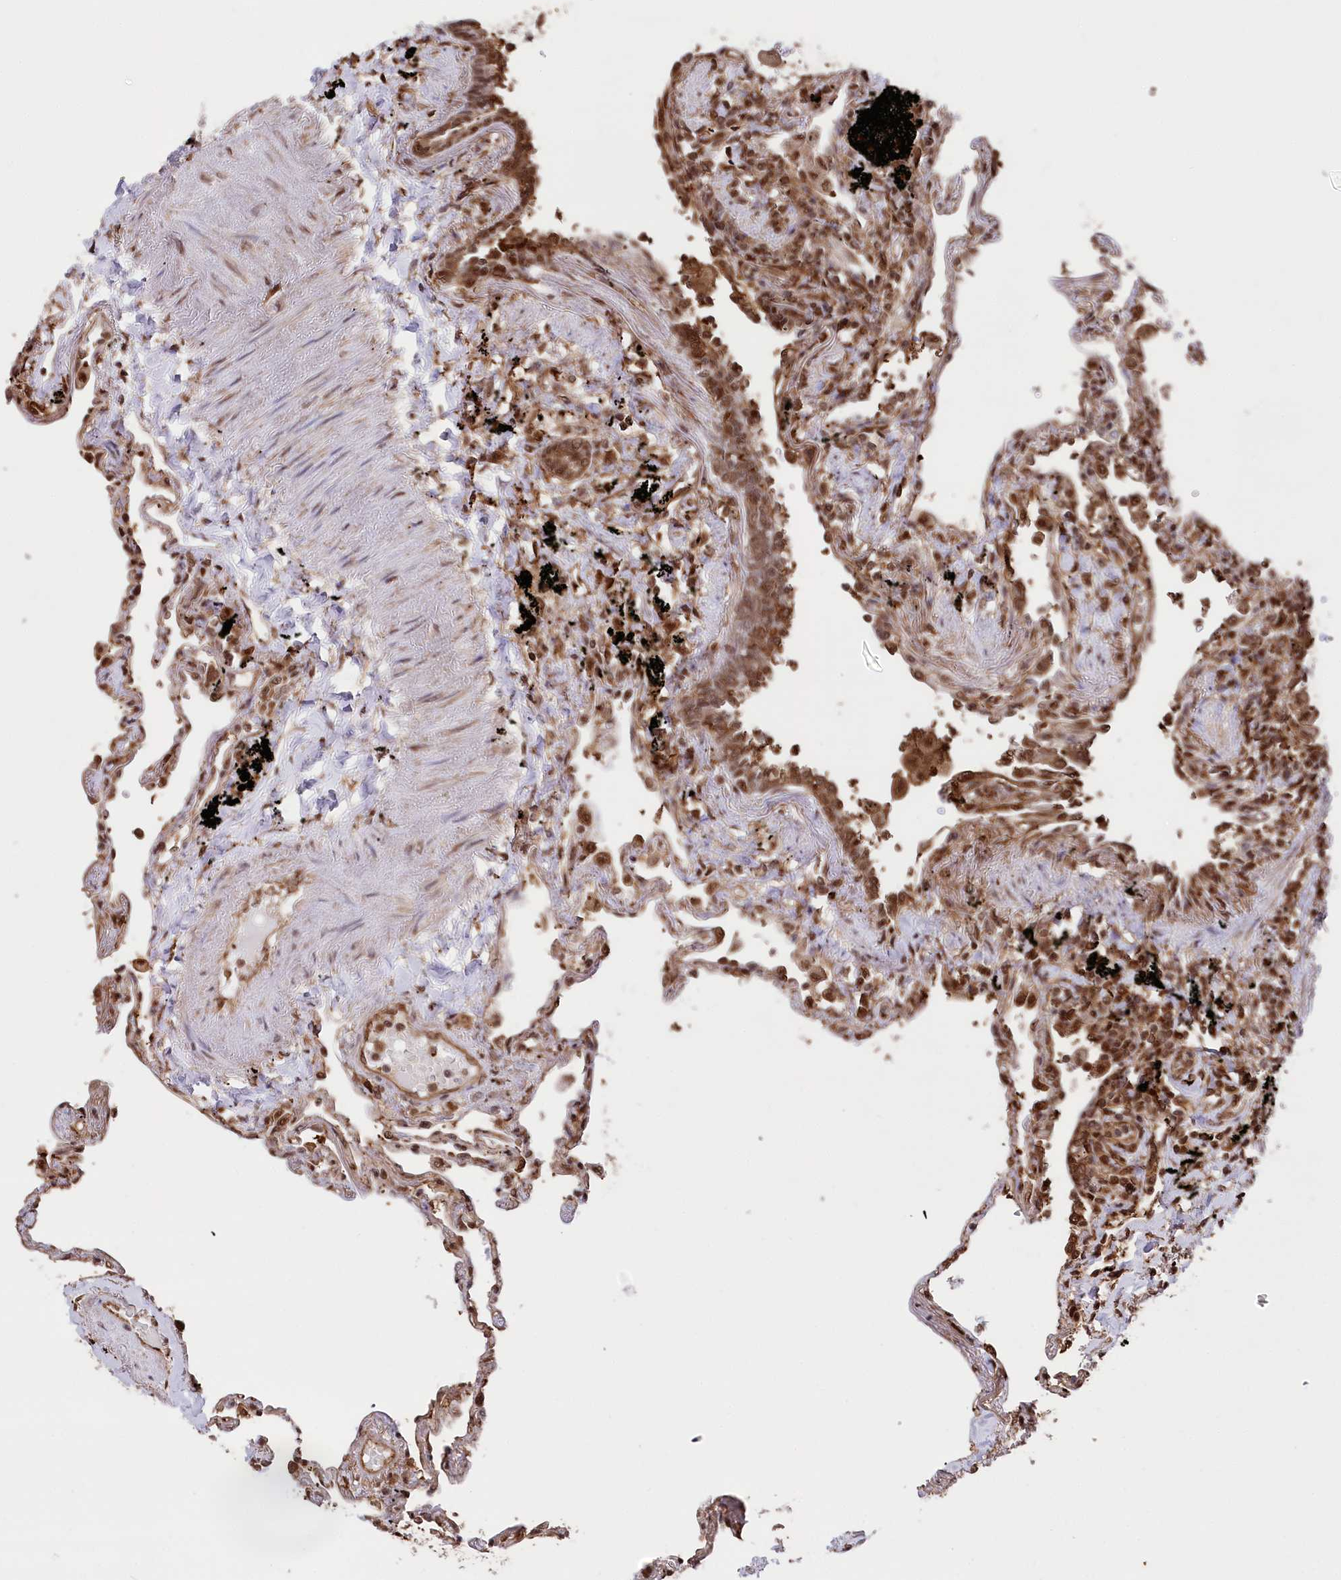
{"staining": {"intensity": "moderate", "quantity": ">75%", "location": "nuclear"}, "tissue": "lung", "cell_type": "Alveolar cells", "image_type": "normal", "snomed": [{"axis": "morphology", "description": "Normal tissue, NOS"}, {"axis": "topography", "description": "Lung"}], "caption": "Protein expression analysis of normal human lung reveals moderate nuclear expression in approximately >75% of alveolar cells.", "gene": "PSMA1", "patient": {"sex": "female", "age": 67}}